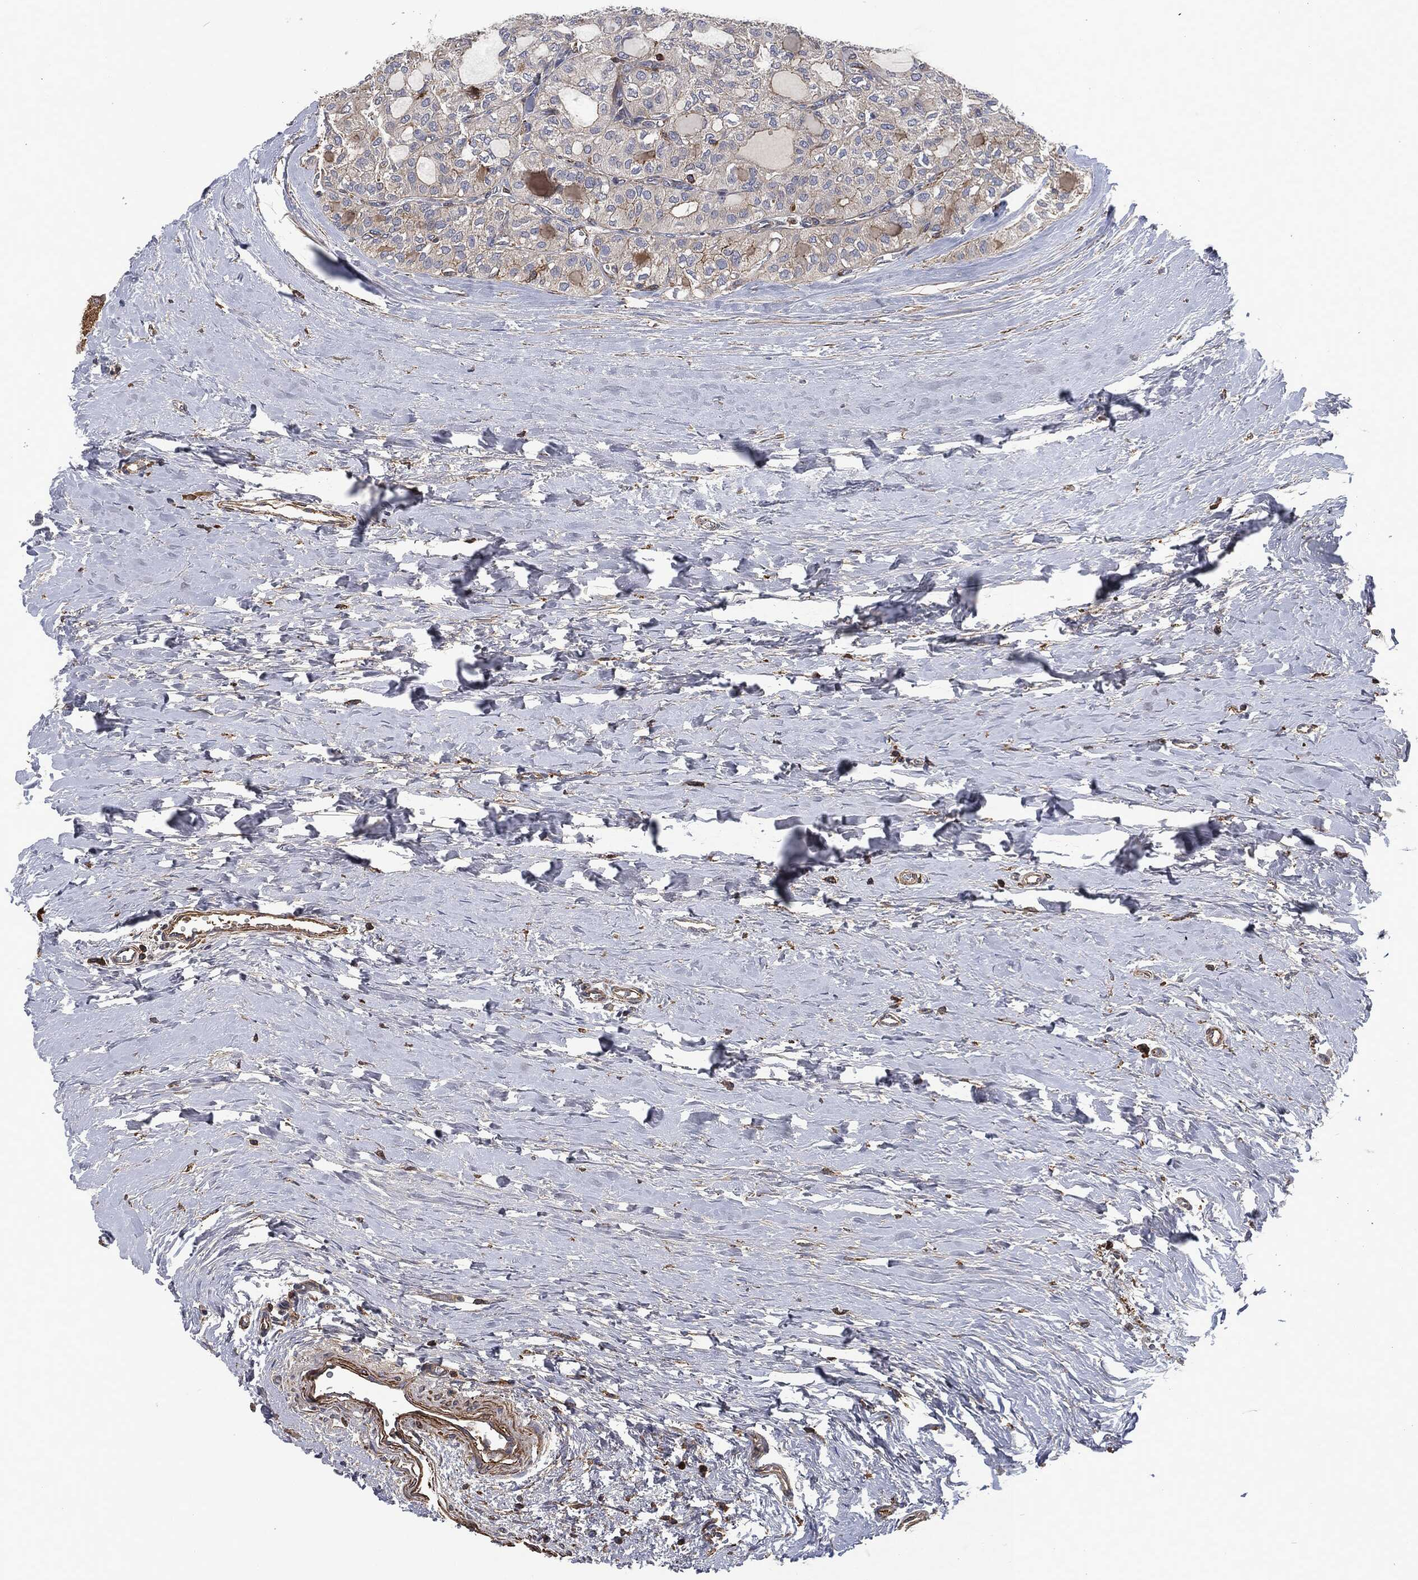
{"staining": {"intensity": "strong", "quantity": "<25%", "location": "cytoplasmic/membranous"}, "tissue": "thyroid cancer", "cell_type": "Tumor cells", "image_type": "cancer", "snomed": [{"axis": "morphology", "description": "Follicular adenoma carcinoma, NOS"}, {"axis": "topography", "description": "Thyroid gland"}], "caption": "High-power microscopy captured an IHC image of thyroid cancer (follicular adenoma carcinoma), revealing strong cytoplasmic/membranous positivity in about <25% of tumor cells. The protein of interest is shown in brown color, while the nuclei are stained blue.", "gene": "LGALS9", "patient": {"sex": "male", "age": 75}}